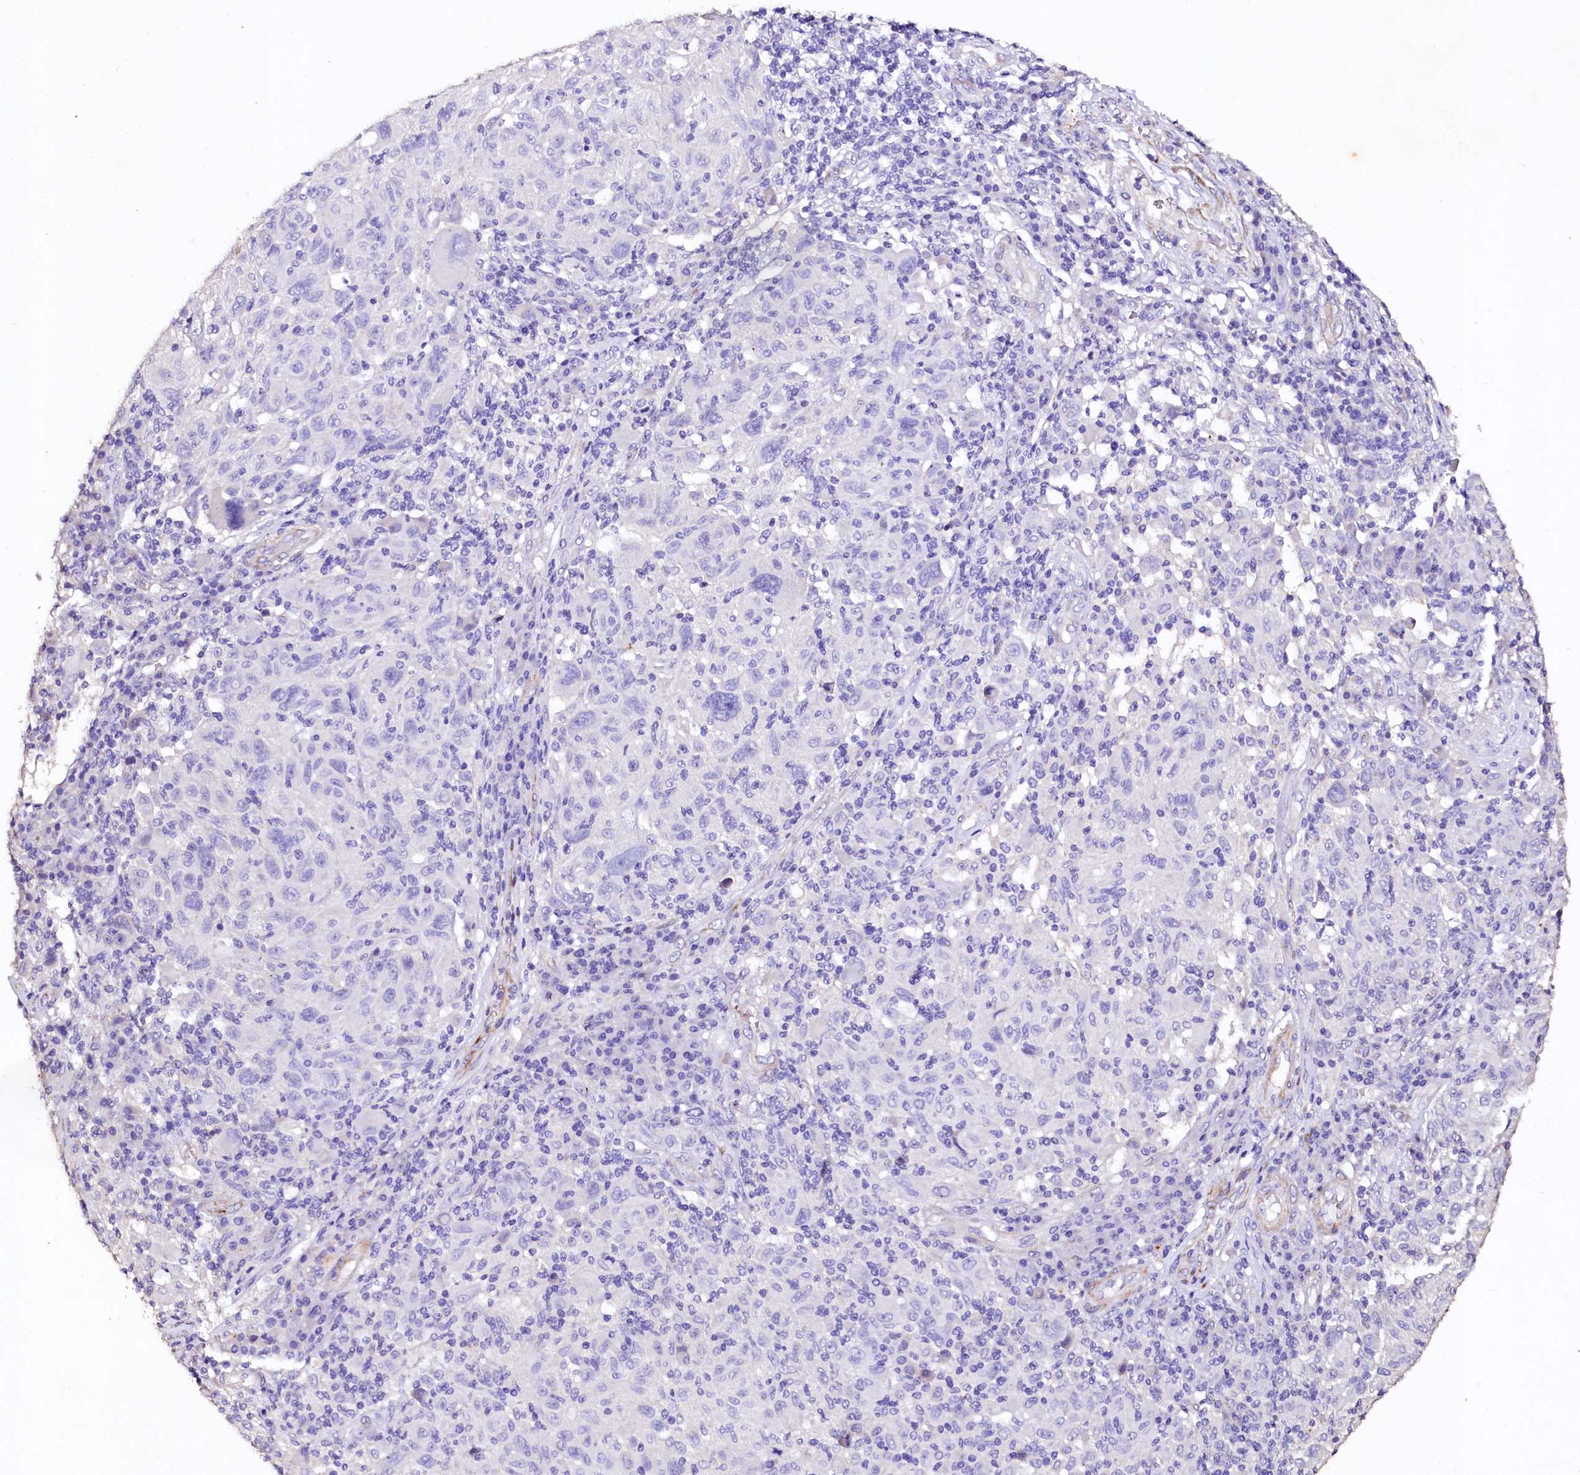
{"staining": {"intensity": "negative", "quantity": "none", "location": "none"}, "tissue": "melanoma", "cell_type": "Tumor cells", "image_type": "cancer", "snomed": [{"axis": "morphology", "description": "Malignant melanoma, NOS"}, {"axis": "topography", "description": "Skin"}], "caption": "There is no significant staining in tumor cells of malignant melanoma. The staining is performed using DAB brown chromogen with nuclei counter-stained in using hematoxylin.", "gene": "VPS36", "patient": {"sex": "male", "age": 53}}